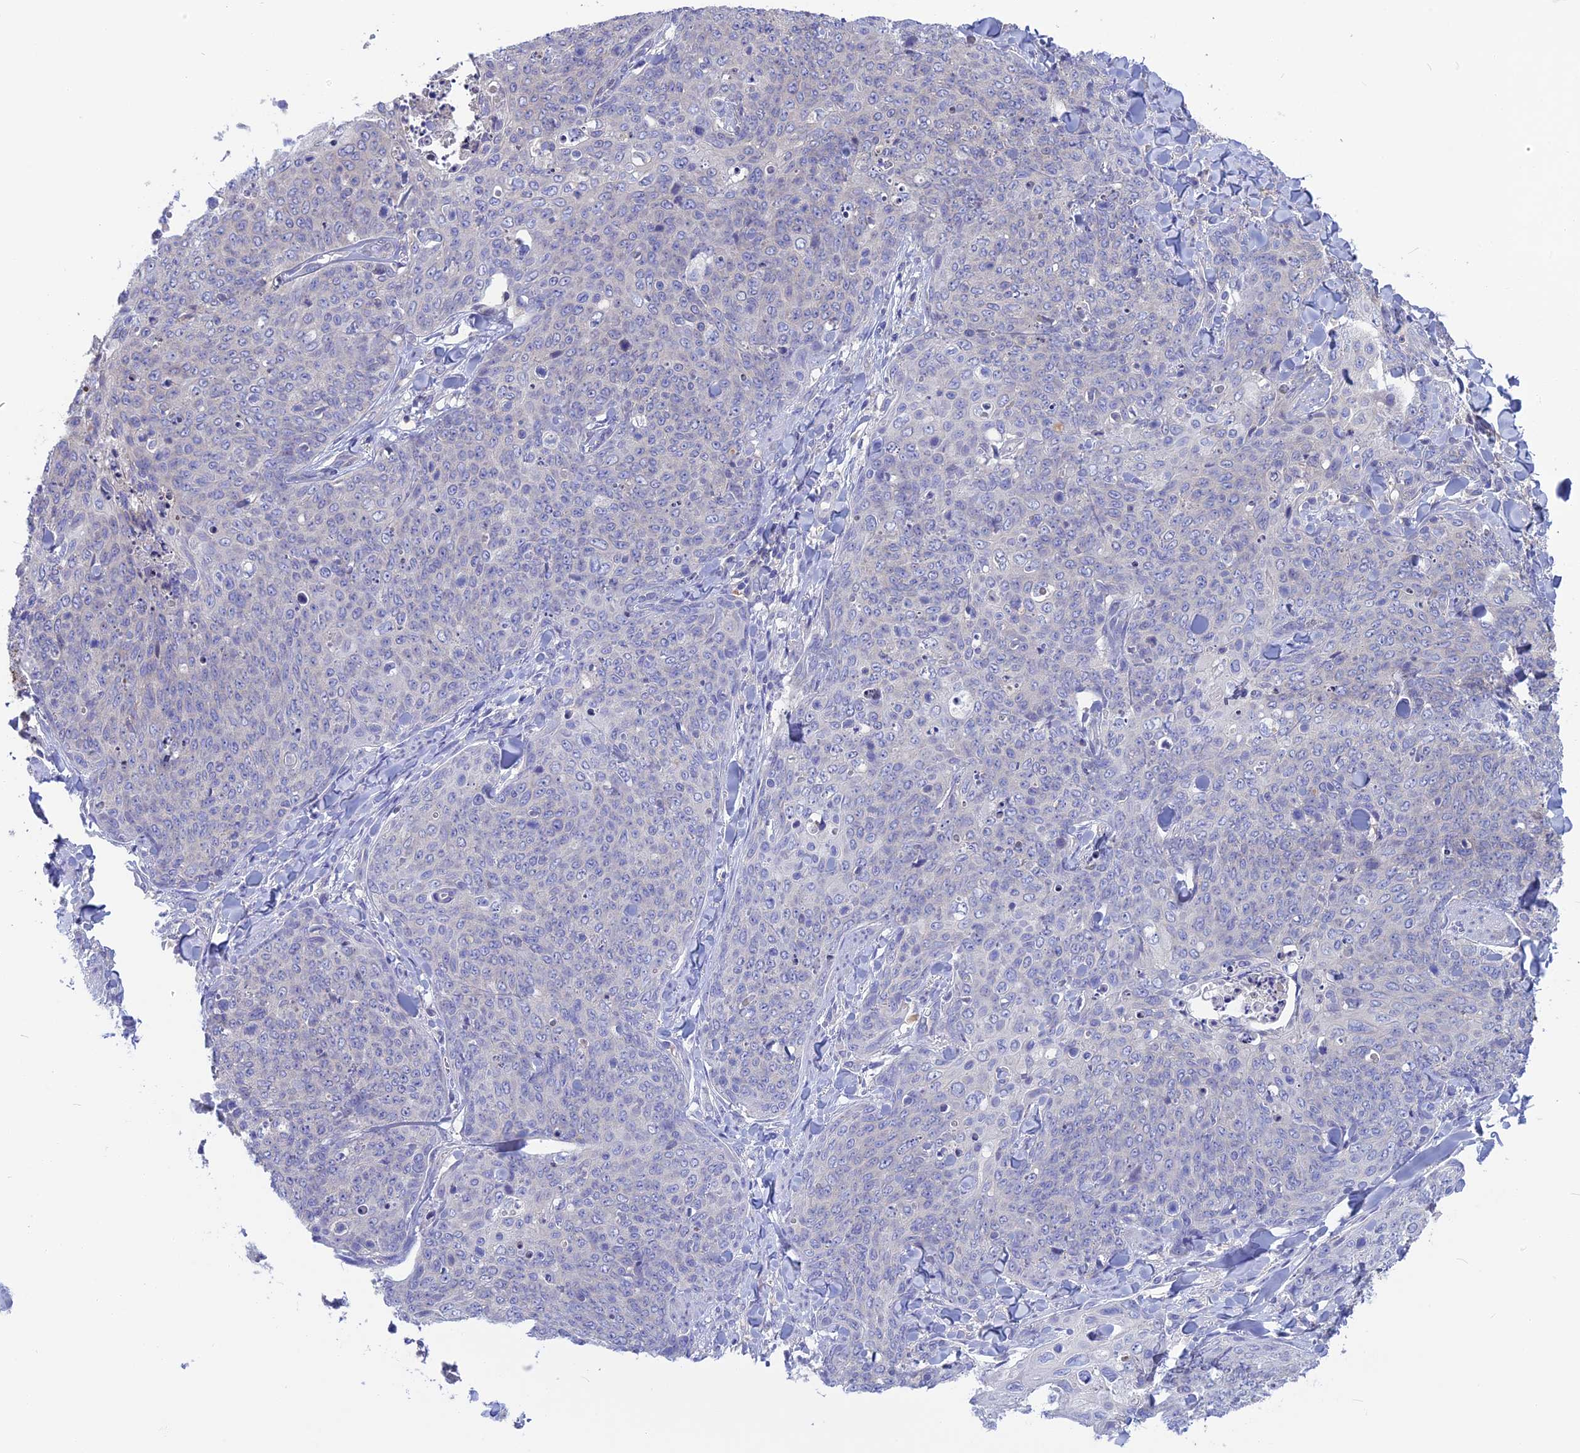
{"staining": {"intensity": "negative", "quantity": "none", "location": "none"}, "tissue": "skin cancer", "cell_type": "Tumor cells", "image_type": "cancer", "snomed": [{"axis": "morphology", "description": "Squamous cell carcinoma, NOS"}, {"axis": "topography", "description": "Skin"}, {"axis": "topography", "description": "Vulva"}], "caption": "IHC of human skin cancer demonstrates no positivity in tumor cells.", "gene": "SNAP91", "patient": {"sex": "female", "age": 85}}